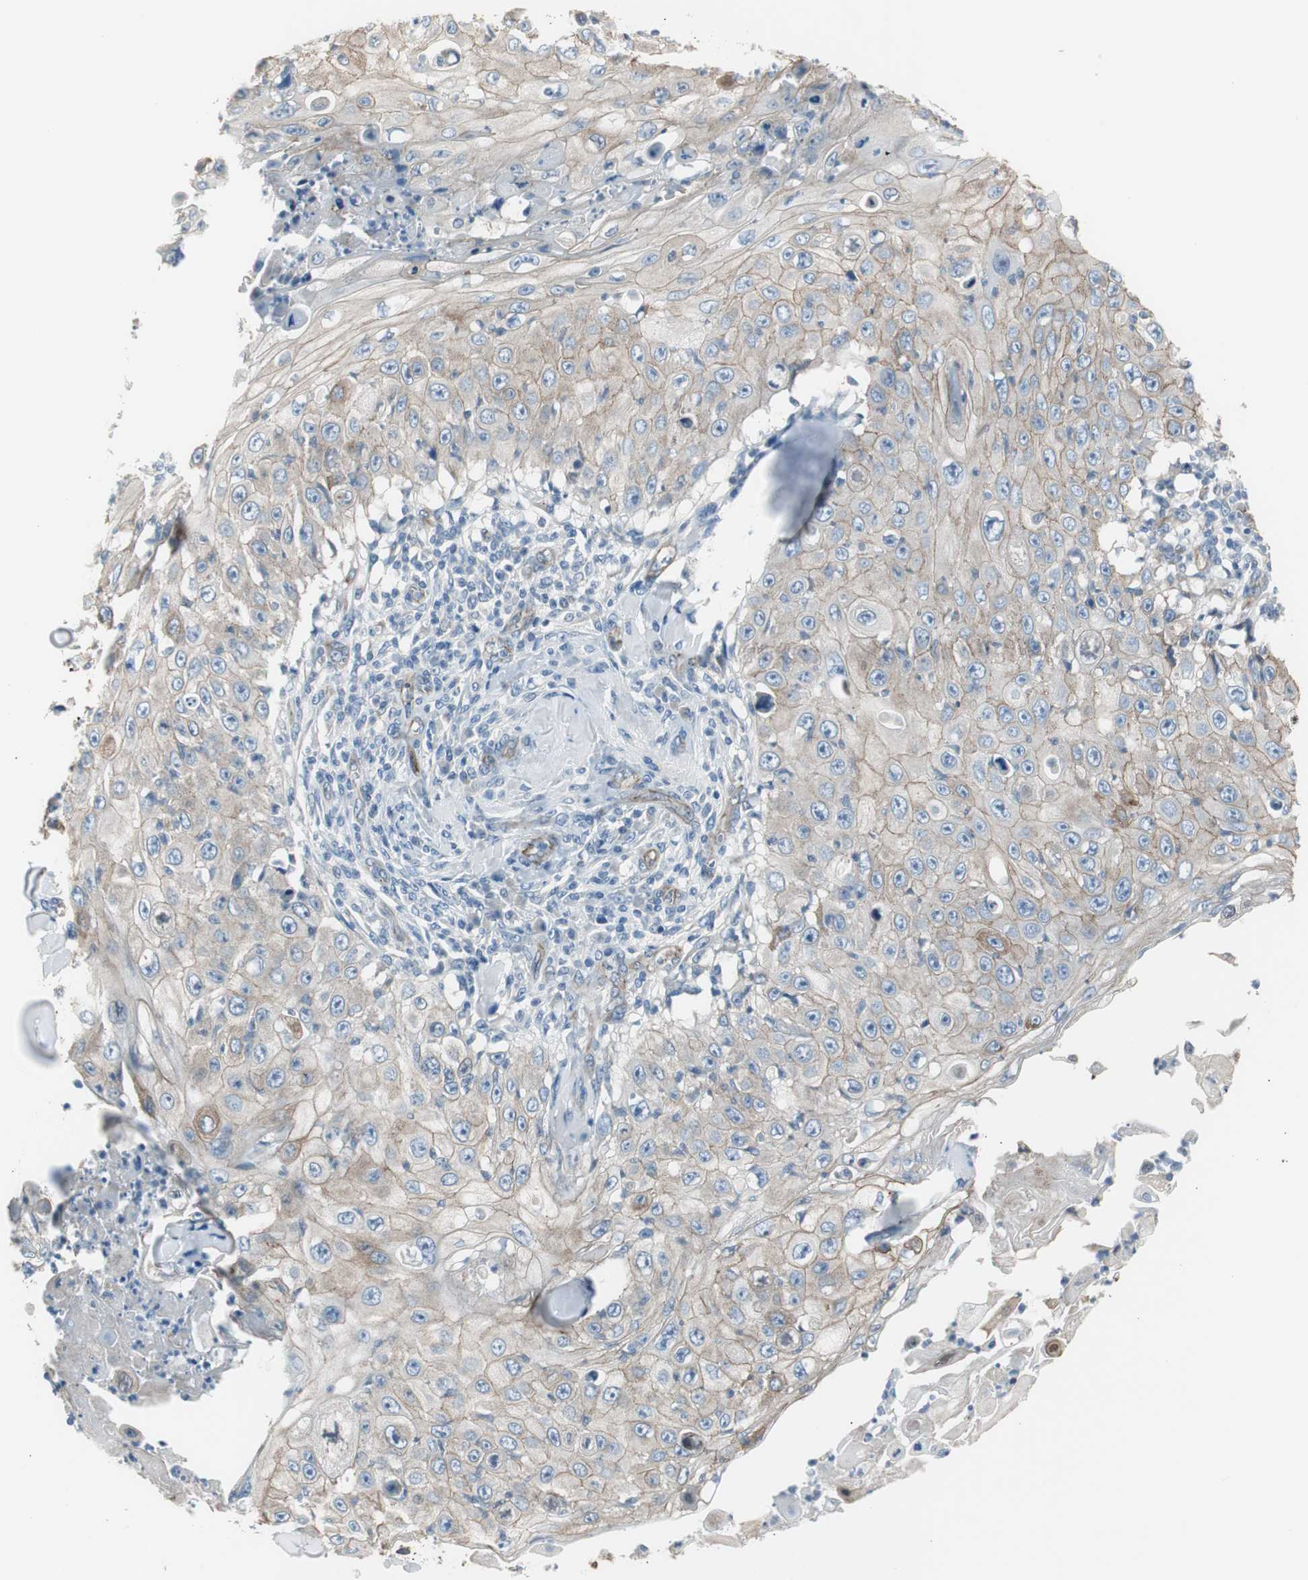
{"staining": {"intensity": "weak", "quantity": ">75%", "location": "cytoplasmic/membranous"}, "tissue": "skin cancer", "cell_type": "Tumor cells", "image_type": "cancer", "snomed": [{"axis": "morphology", "description": "Squamous cell carcinoma, NOS"}, {"axis": "topography", "description": "Skin"}], "caption": "Skin squamous cell carcinoma was stained to show a protein in brown. There is low levels of weak cytoplasmic/membranous positivity in approximately >75% of tumor cells.", "gene": "STXBP4", "patient": {"sex": "male", "age": 86}}